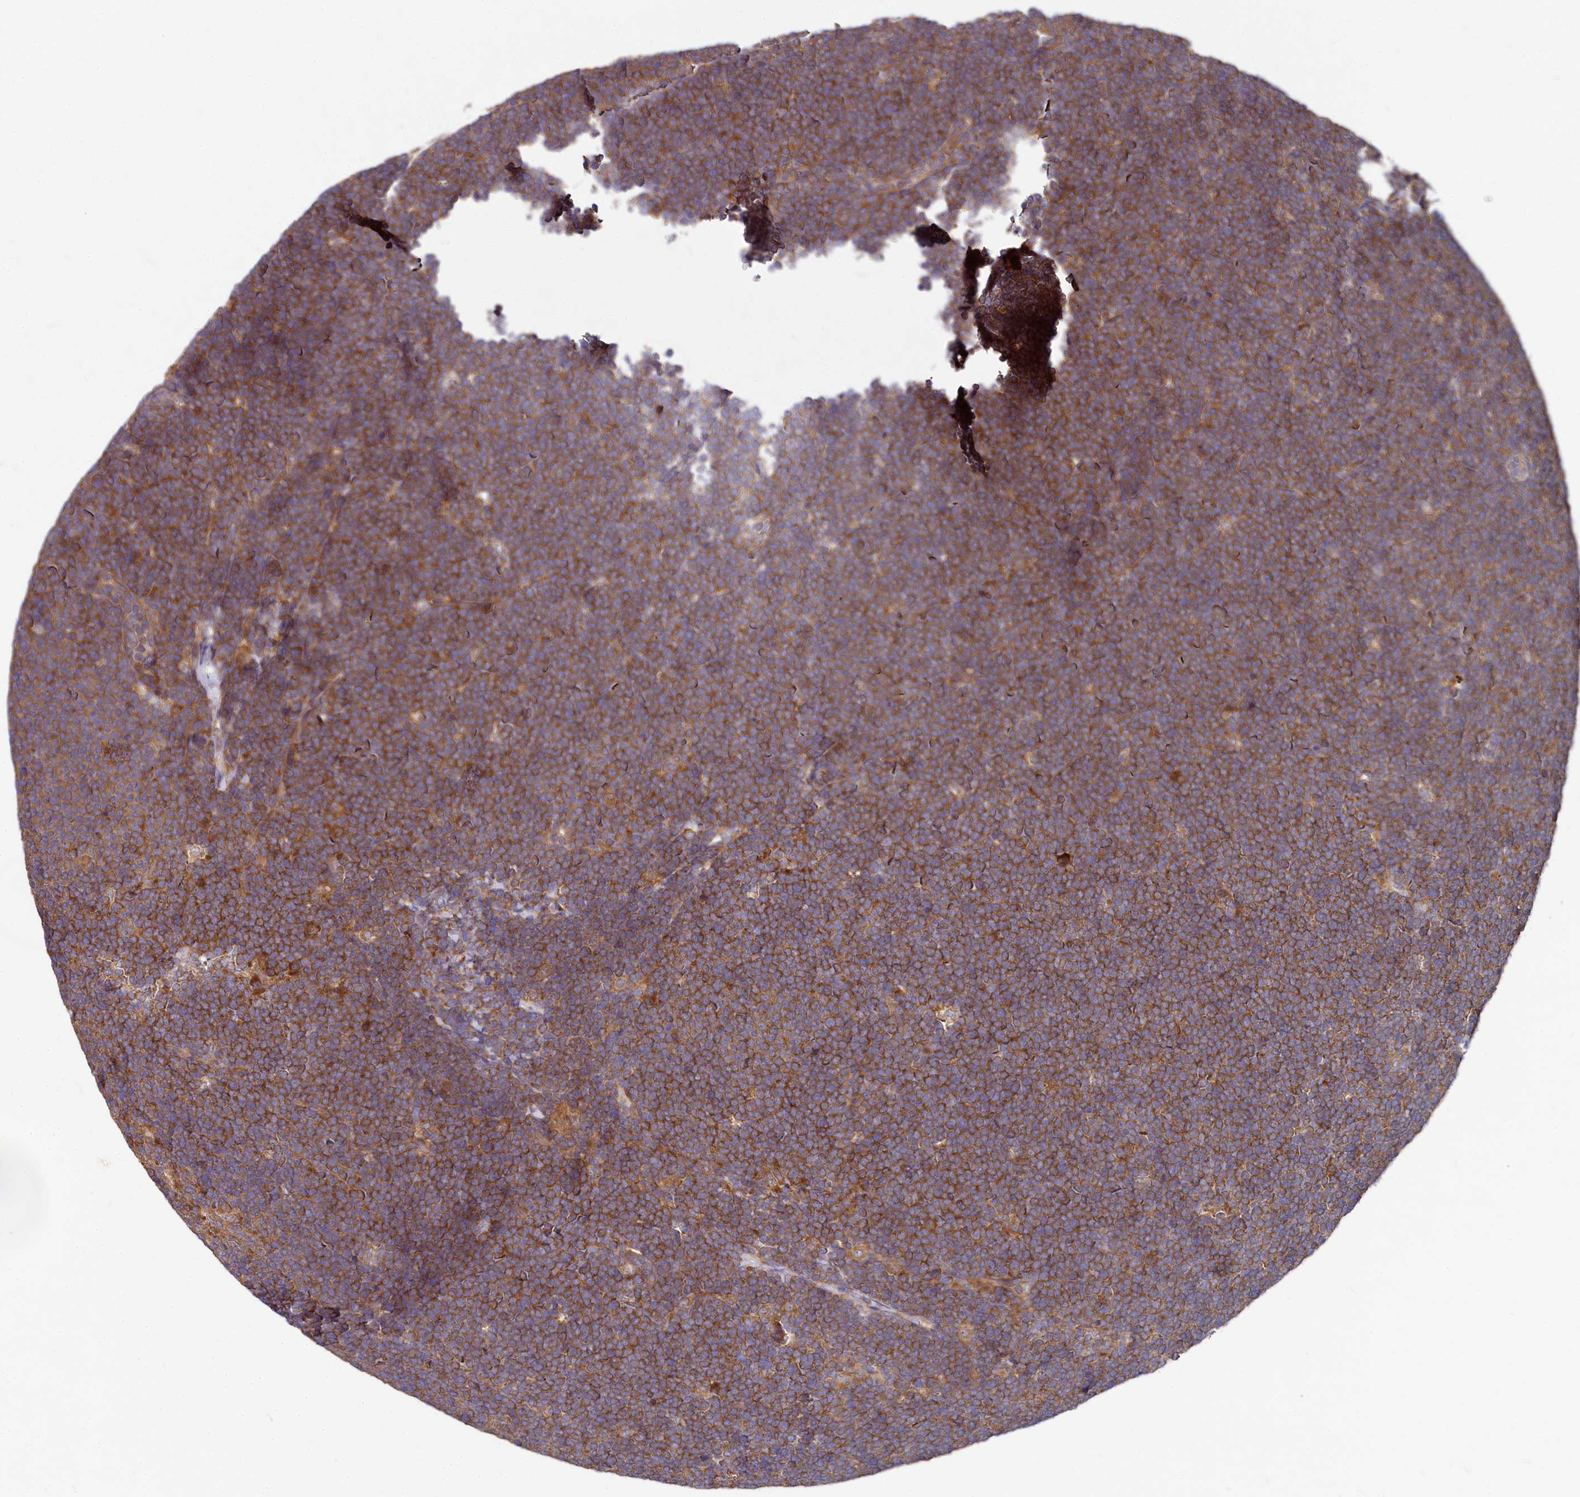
{"staining": {"intensity": "strong", "quantity": ">75%", "location": "cytoplasmic/membranous"}, "tissue": "lymphoma", "cell_type": "Tumor cells", "image_type": "cancer", "snomed": [{"axis": "morphology", "description": "Malignant lymphoma, non-Hodgkin's type, High grade"}, {"axis": "topography", "description": "Lymph node"}], "caption": "Lymphoma stained with a protein marker reveals strong staining in tumor cells.", "gene": "EIF2B2", "patient": {"sex": "male", "age": 13}}